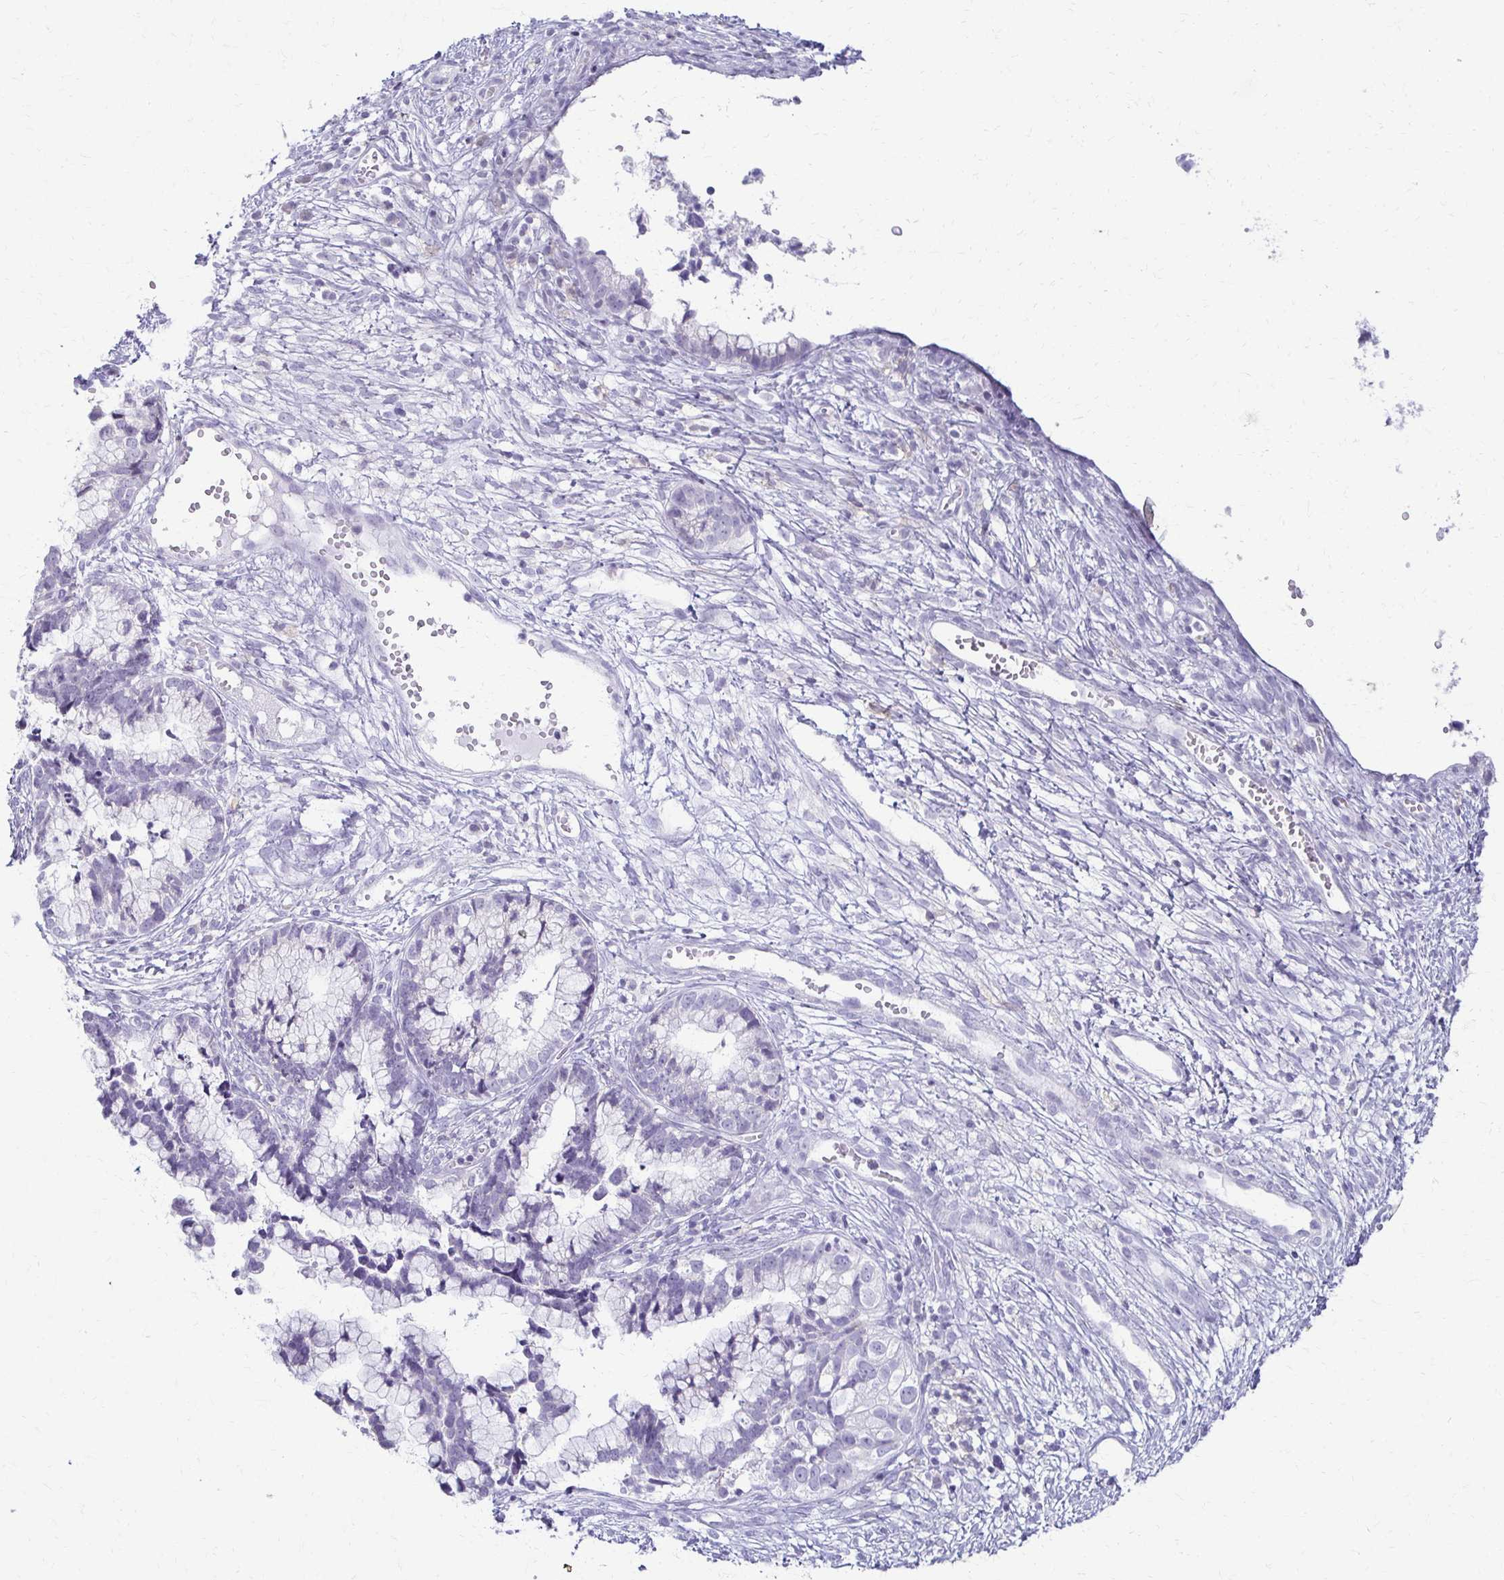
{"staining": {"intensity": "negative", "quantity": "none", "location": "none"}, "tissue": "cervical cancer", "cell_type": "Tumor cells", "image_type": "cancer", "snomed": [{"axis": "morphology", "description": "Adenocarcinoma, NOS"}, {"axis": "topography", "description": "Cervix"}], "caption": "Immunohistochemistry histopathology image of neoplastic tissue: human cervical cancer (adenocarcinoma) stained with DAB reveals no significant protein positivity in tumor cells. (DAB (3,3'-diaminobenzidine) IHC, high magnification).", "gene": "FCGR2B", "patient": {"sex": "female", "age": 44}}